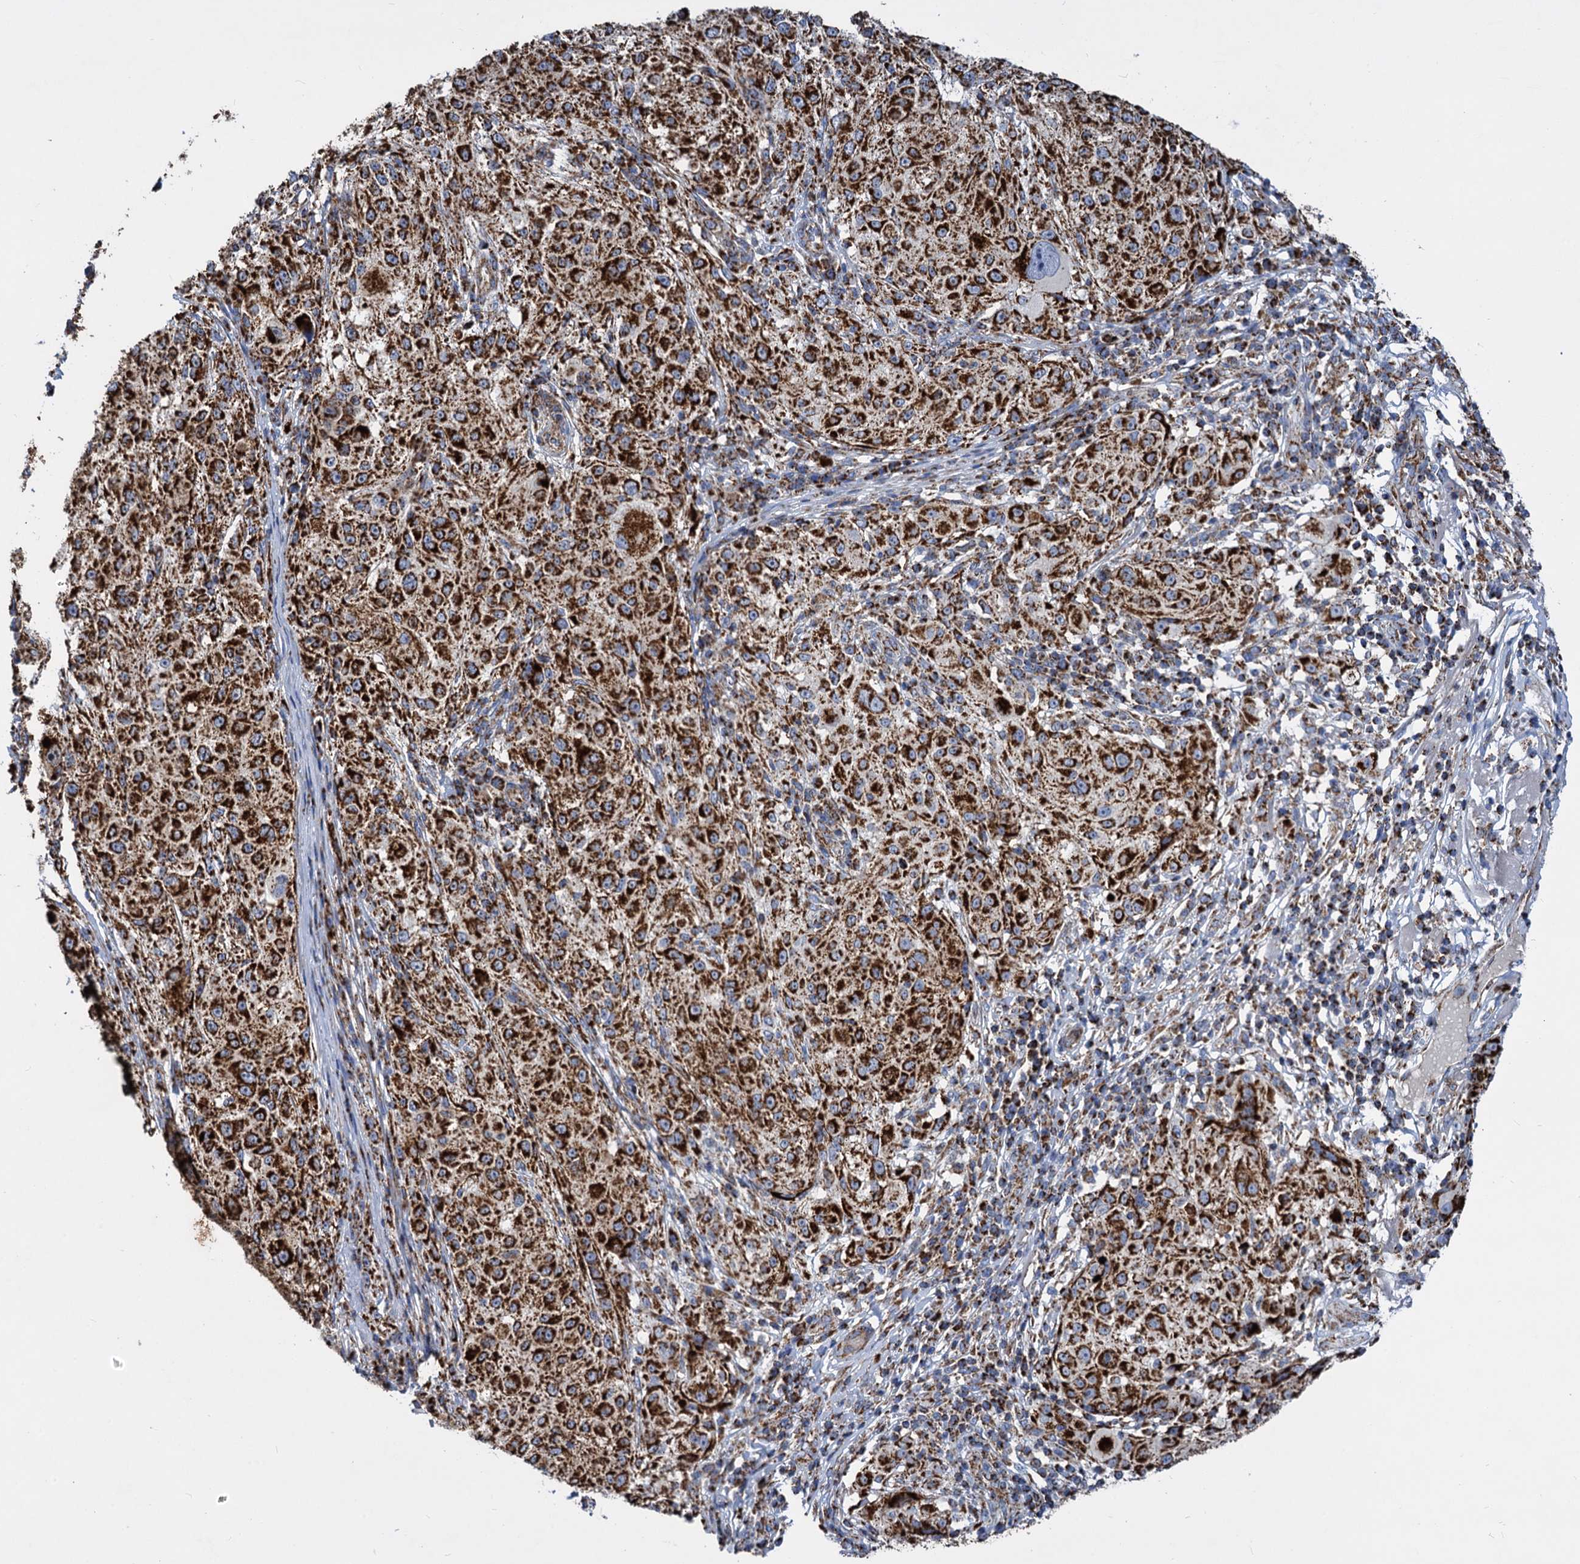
{"staining": {"intensity": "strong", "quantity": ">75%", "location": "cytoplasmic/membranous"}, "tissue": "melanoma", "cell_type": "Tumor cells", "image_type": "cancer", "snomed": [{"axis": "morphology", "description": "Necrosis, NOS"}, {"axis": "morphology", "description": "Malignant melanoma, NOS"}, {"axis": "topography", "description": "Skin"}], "caption": "Melanoma stained for a protein displays strong cytoplasmic/membranous positivity in tumor cells.", "gene": "TIMM10", "patient": {"sex": "female", "age": 87}}